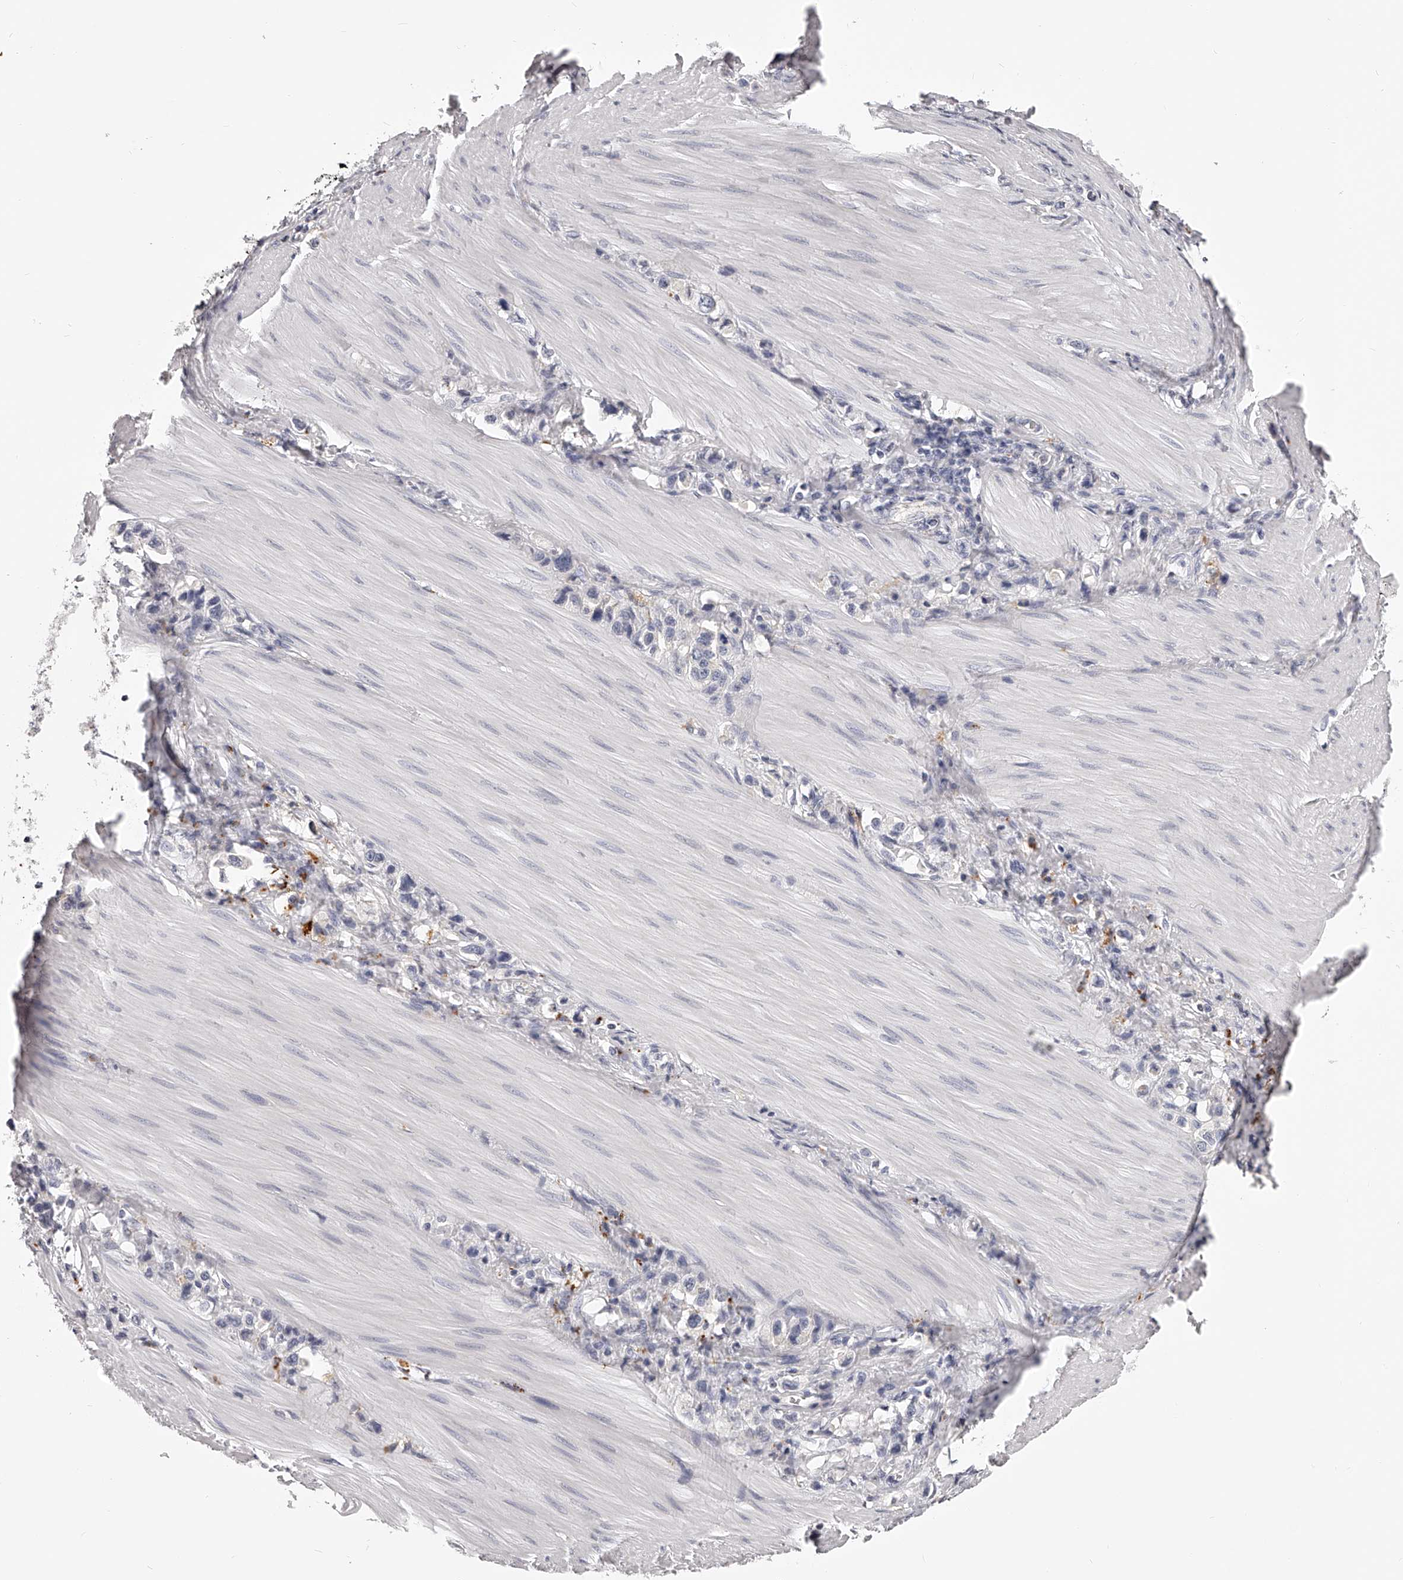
{"staining": {"intensity": "negative", "quantity": "none", "location": "none"}, "tissue": "stomach cancer", "cell_type": "Tumor cells", "image_type": "cancer", "snomed": [{"axis": "morphology", "description": "Adenocarcinoma, NOS"}, {"axis": "topography", "description": "Stomach"}], "caption": "A high-resolution image shows IHC staining of stomach cancer (adenocarcinoma), which exhibits no significant positivity in tumor cells.", "gene": "DMRT1", "patient": {"sex": "female", "age": 65}}